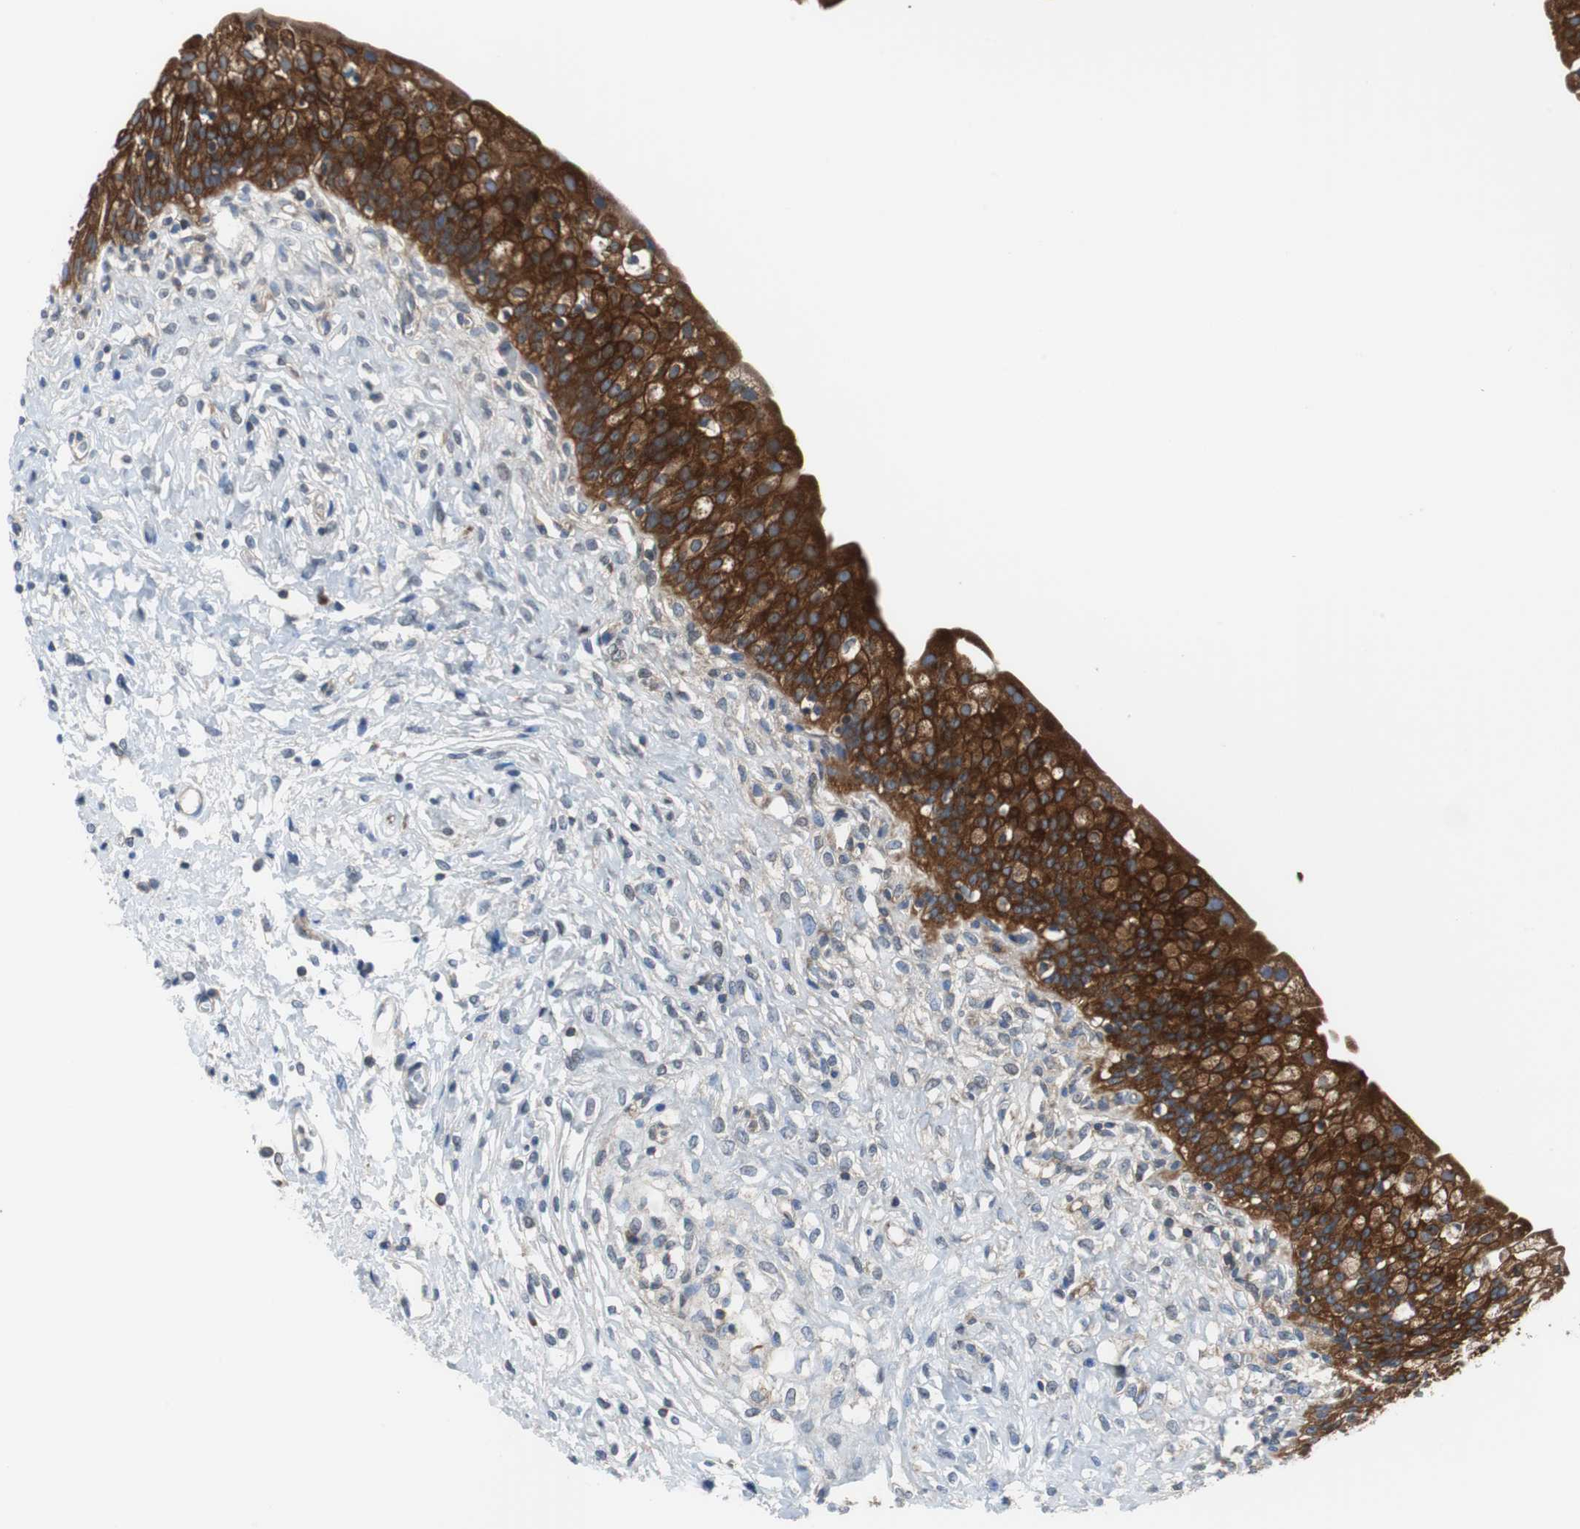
{"staining": {"intensity": "strong", "quantity": ">75%", "location": "cytoplasmic/membranous"}, "tissue": "urinary bladder", "cell_type": "Urothelial cells", "image_type": "normal", "snomed": [{"axis": "morphology", "description": "Normal tissue, NOS"}, {"axis": "morphology", "description": "Inflammation, NOS"}, {"axis": "topography", "description": "Urinary bladder"}], "caption": "Protein expression analysis of normal urinary bladder shows strong cytoplasmic/membranous expression in about >75% of urothelial cells. (DAB (3,3'-diaminobenzidine) IHC with brightfield microscopy, high magnification).", "gene": "BRAF", "patient": {"sex": "female", "age": 80}}